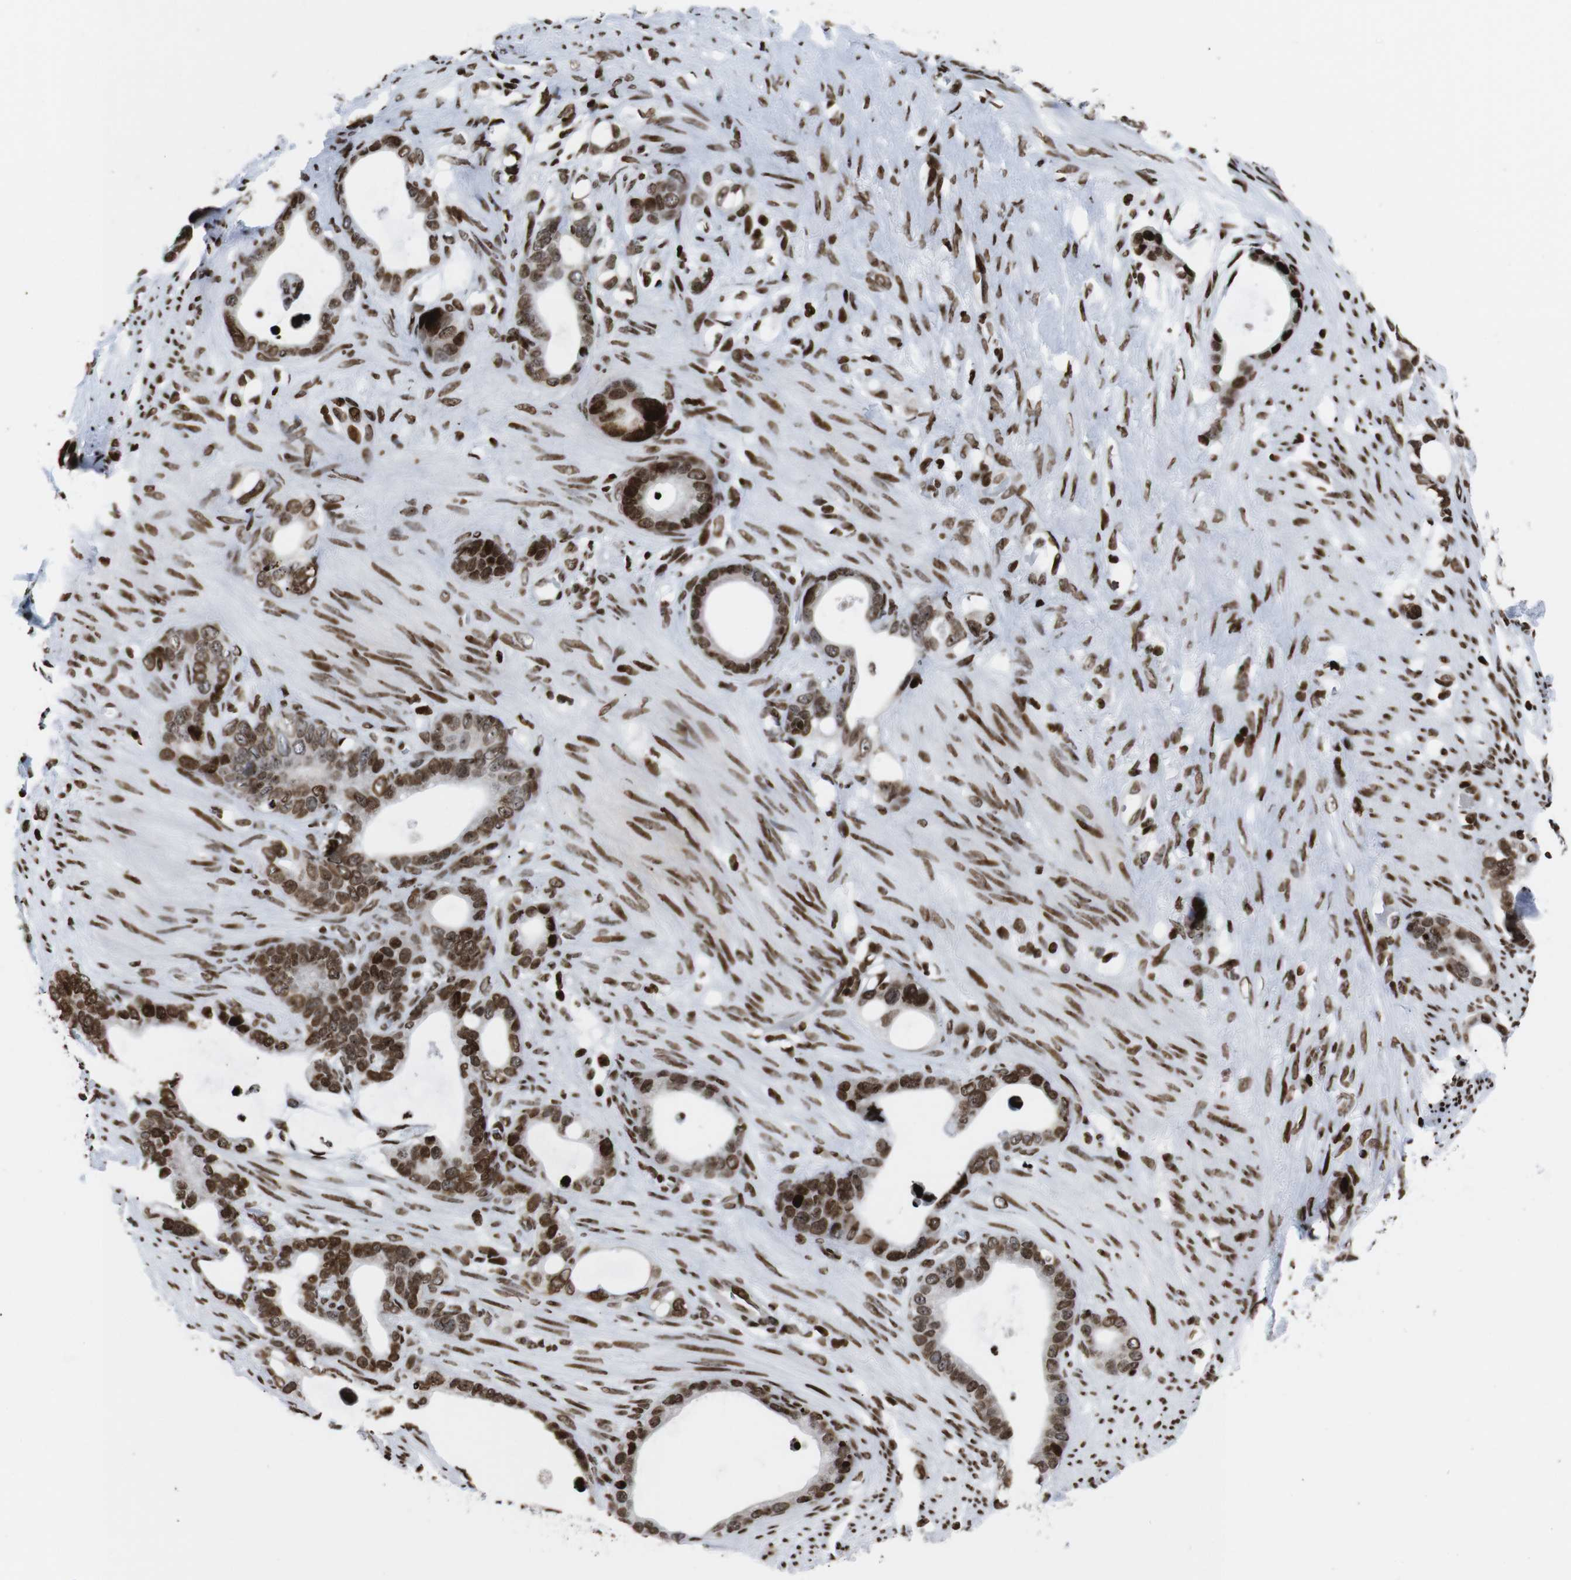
{"staining": {"intensity": "strong", "quantity": ">75%", "location": "nuclear"}, "tissue": "stomach cancer", "cell_type": "Tumor cells", "image_type": "cancer", "snomed": [{"axis": "morphology", "description": "Adenocarcinoma, NOS"}, {"axis": "topography", "description": "Stomach"}], "caption": "About >75% of tumor cells in human stomach cancer (adenocarcinoma) show strong nuclear protein expression as visualized by brown immunohistochemical staining.", "gene": "H1-4", "patient": {"sex": "female", "age": 75}}